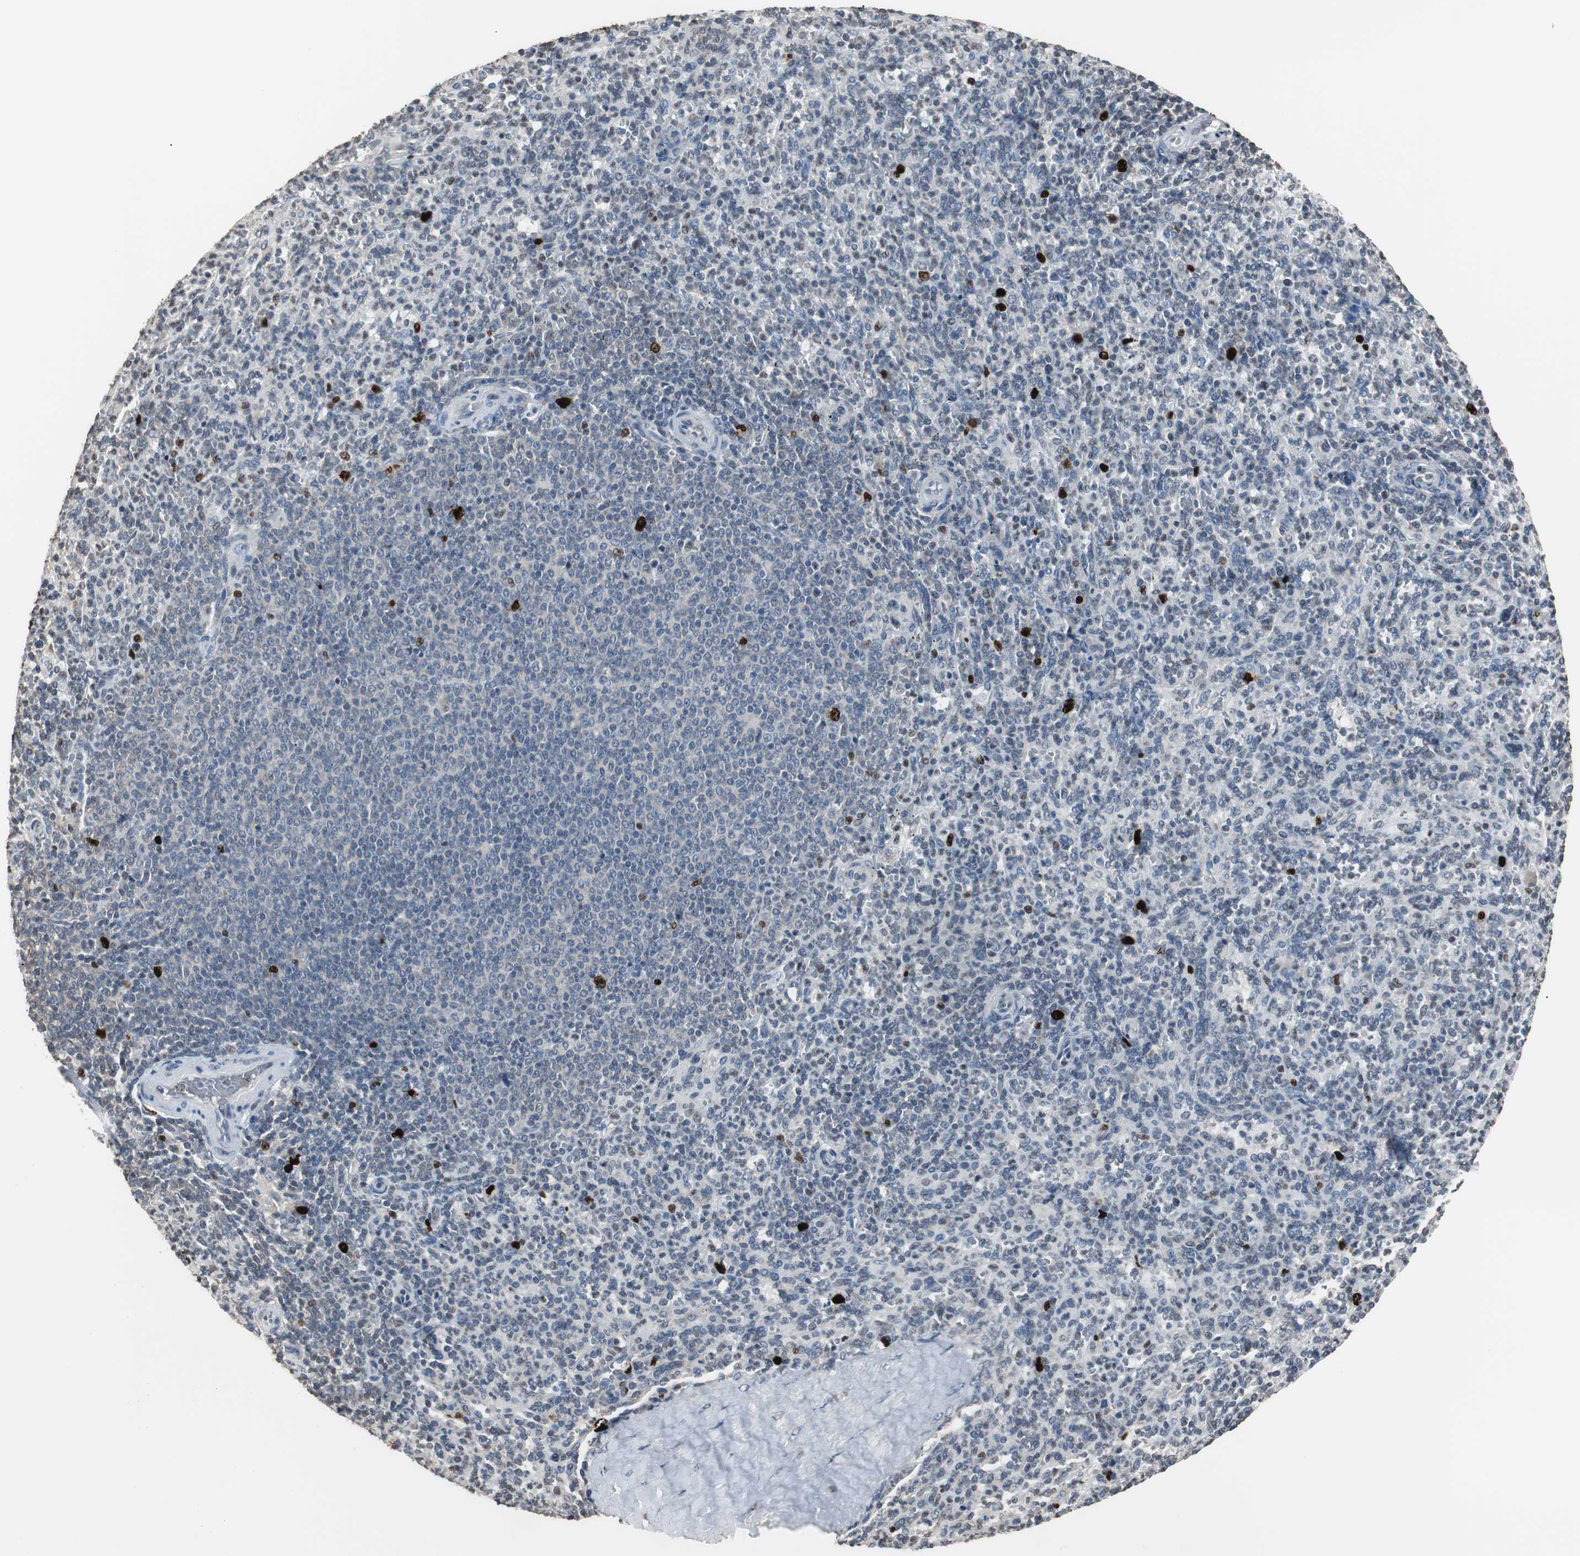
{"staining": {"intensity": "strong", "quantity": "<25%", "location": "nuclear"}, "tissue": "spleen", "cell_type": "Cells in red pulp", "image_type": "normal", "snomed": [{"axis": "morphology", "description": "Normal tissue, NOS"}, {"axis": "topography", "description": "Spleen"}], "caption": "Strong nuclear positivity for a protein is appreciated in approximately <25% of cells in red pulp of benign spleen using IHC.", "gene": "TOP2A", "patient": {"sex": "male", "age": 36}}